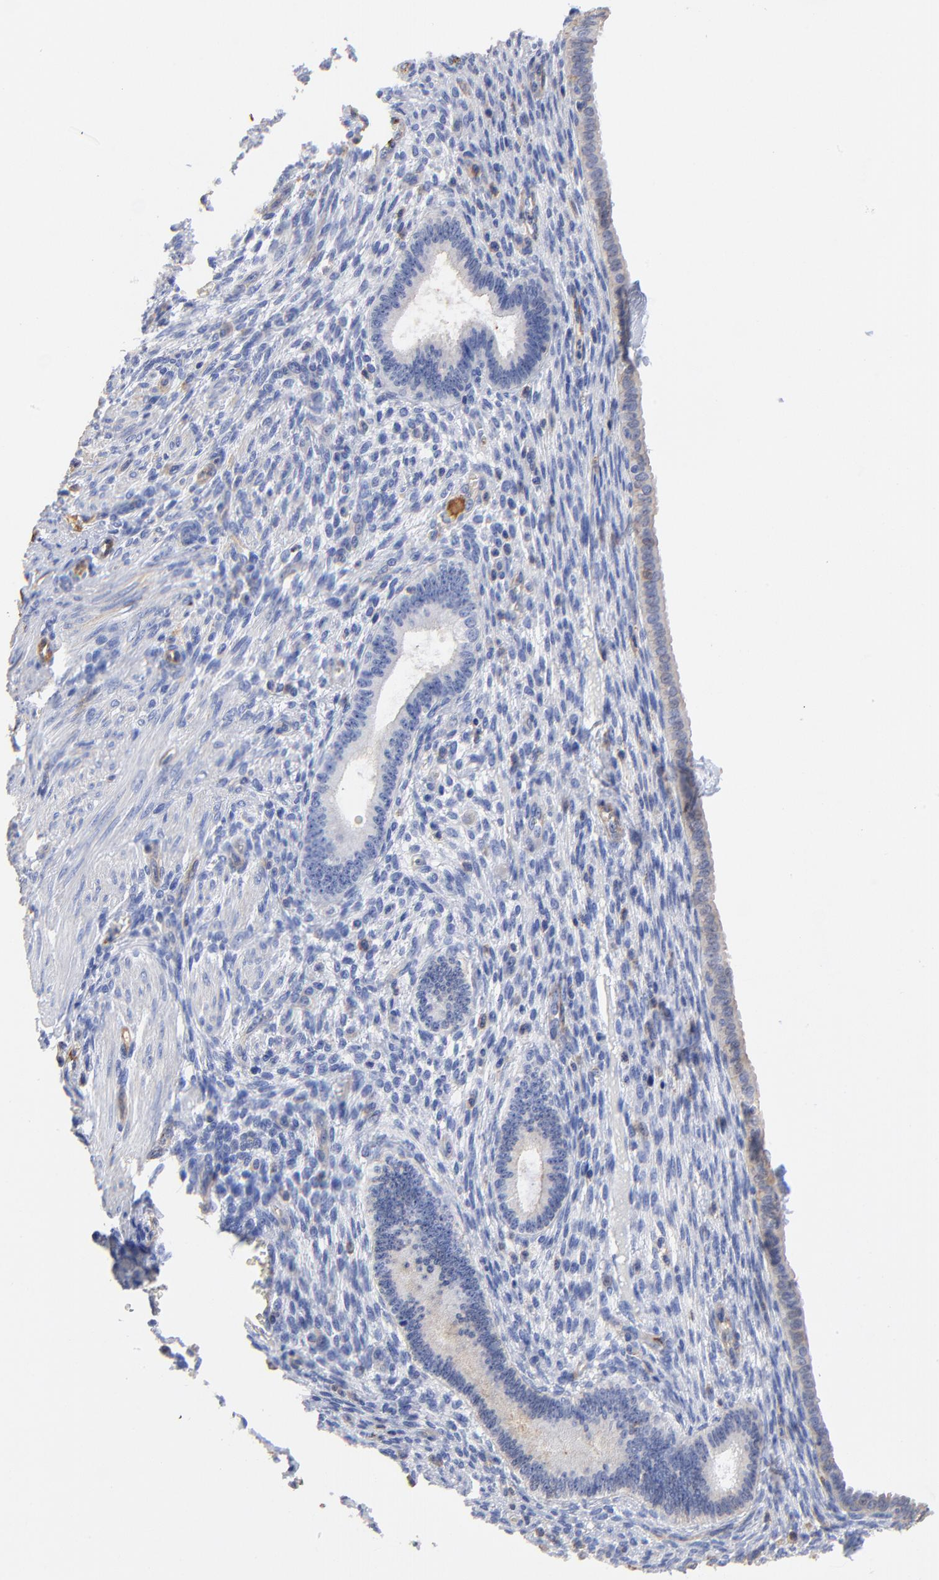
{"staining": {"intensity": "negative", "quantity": "none", "location": "none"}, "tissue": "endometrium", "cell_type": "Cells in endometrial stroma", "image_type": "normal", "snomed": [{"axis": "morphology", "description": "Normal tissue, NOS"}, {"axis": "topography", "description": "Endometrium"}], "caption": "IHC image of normal endometrium stained for a protein (brown), which exhibits no positivity in cells in endometrial stroma. (DAB (3,3'-diaminobenzidine) immunohistochemistry with hematoxylin counter stain).", "gene": "TAGLN2", "patient": {"sex": "female", "age": 72}}